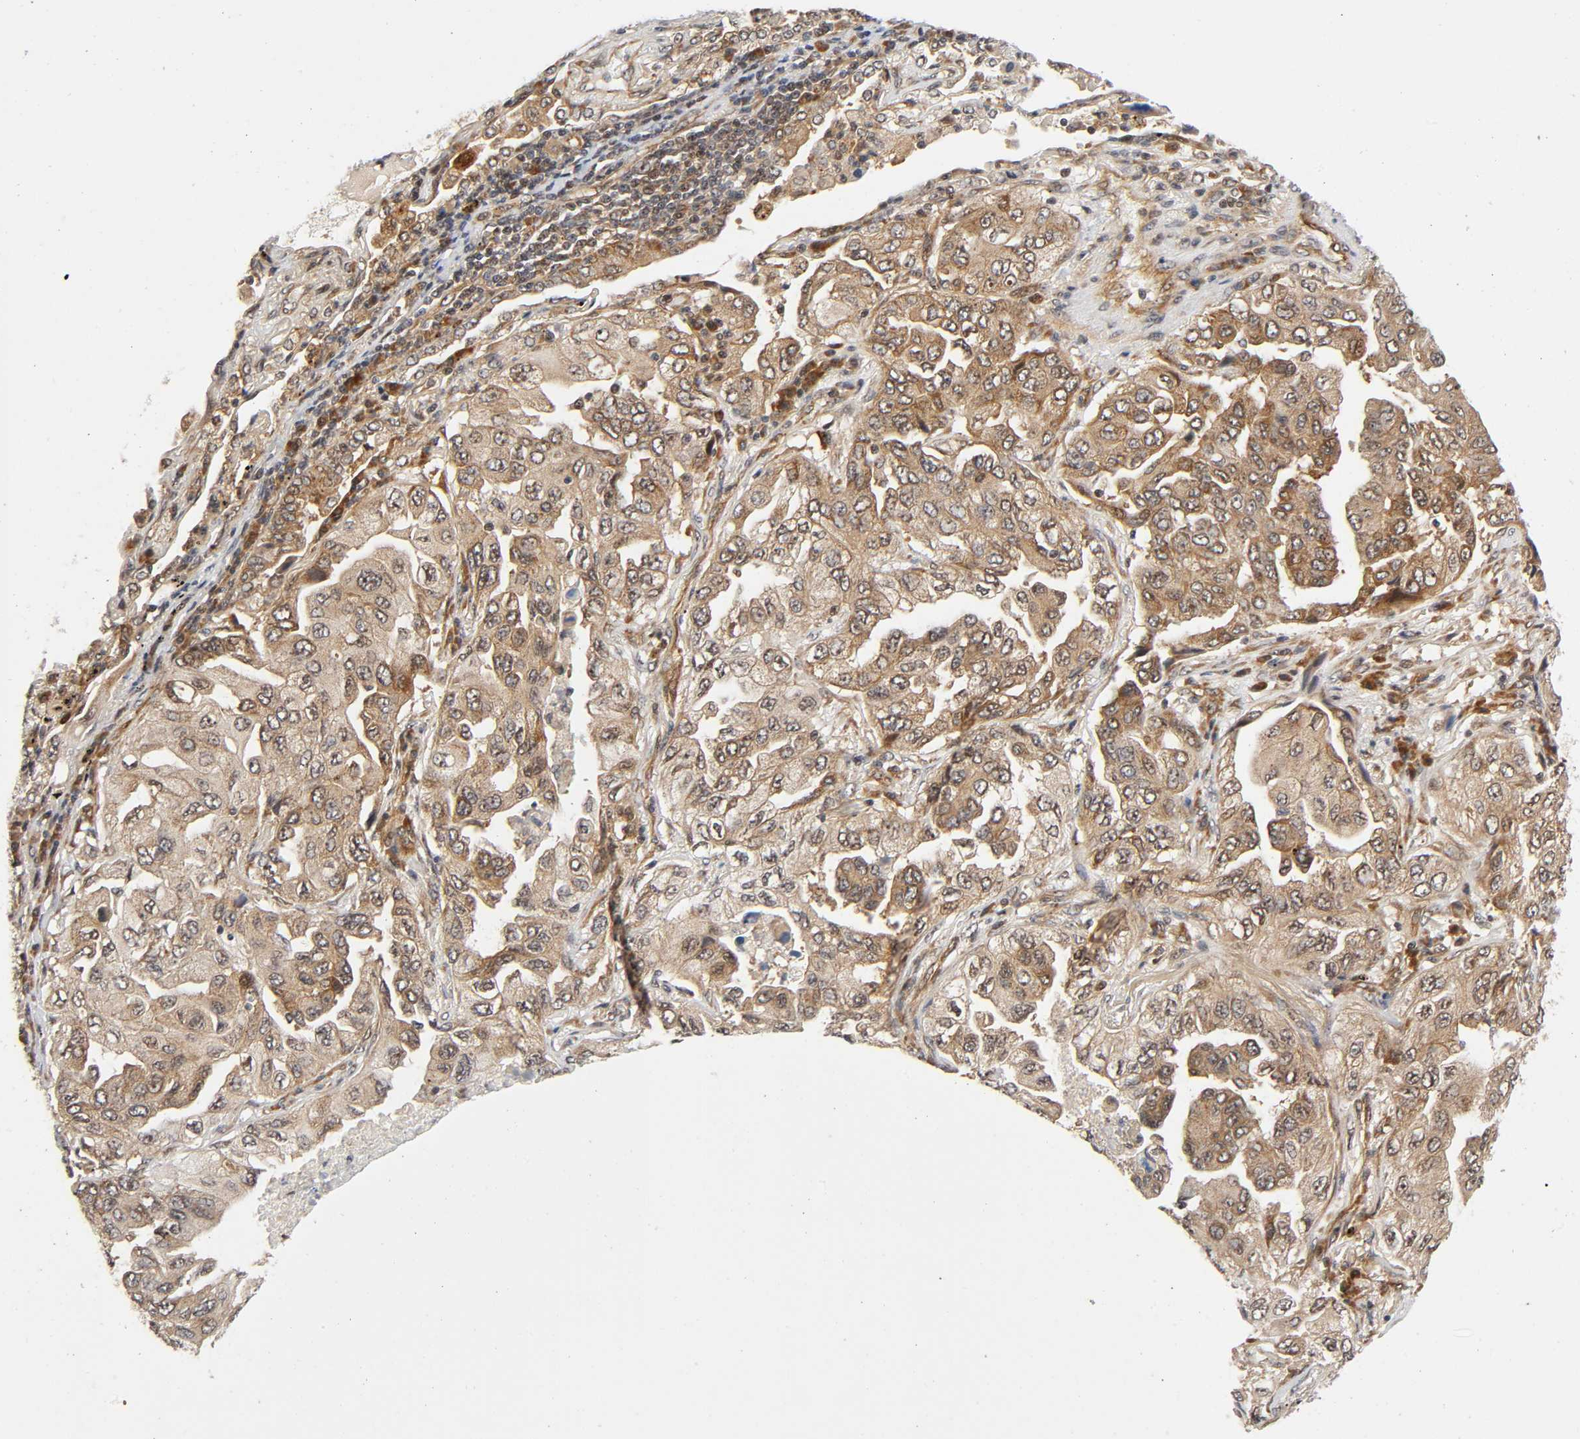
{"staining": {"intensity": "moderate", "quantity": ">75%", "location": "cytoplasmic/membranous"}, "tissue": "lung cancer", "cell_type": "Tumor cells", "image_type": "cancer", "snomed": [{"axis": "morphology", "description": "Adenocarcinoma, NOS"}, {"axis": "topography", "description": "Lung"}], "caption": "Lung cancer stained with immunohistochemistry (IHC) demonstrates moderate cytoplasmic/membranous positivity in about >75% of tumor cells.", "gene": "IQCJ-SCHIP1", "patient": {"sex": "female", "age": 65}}